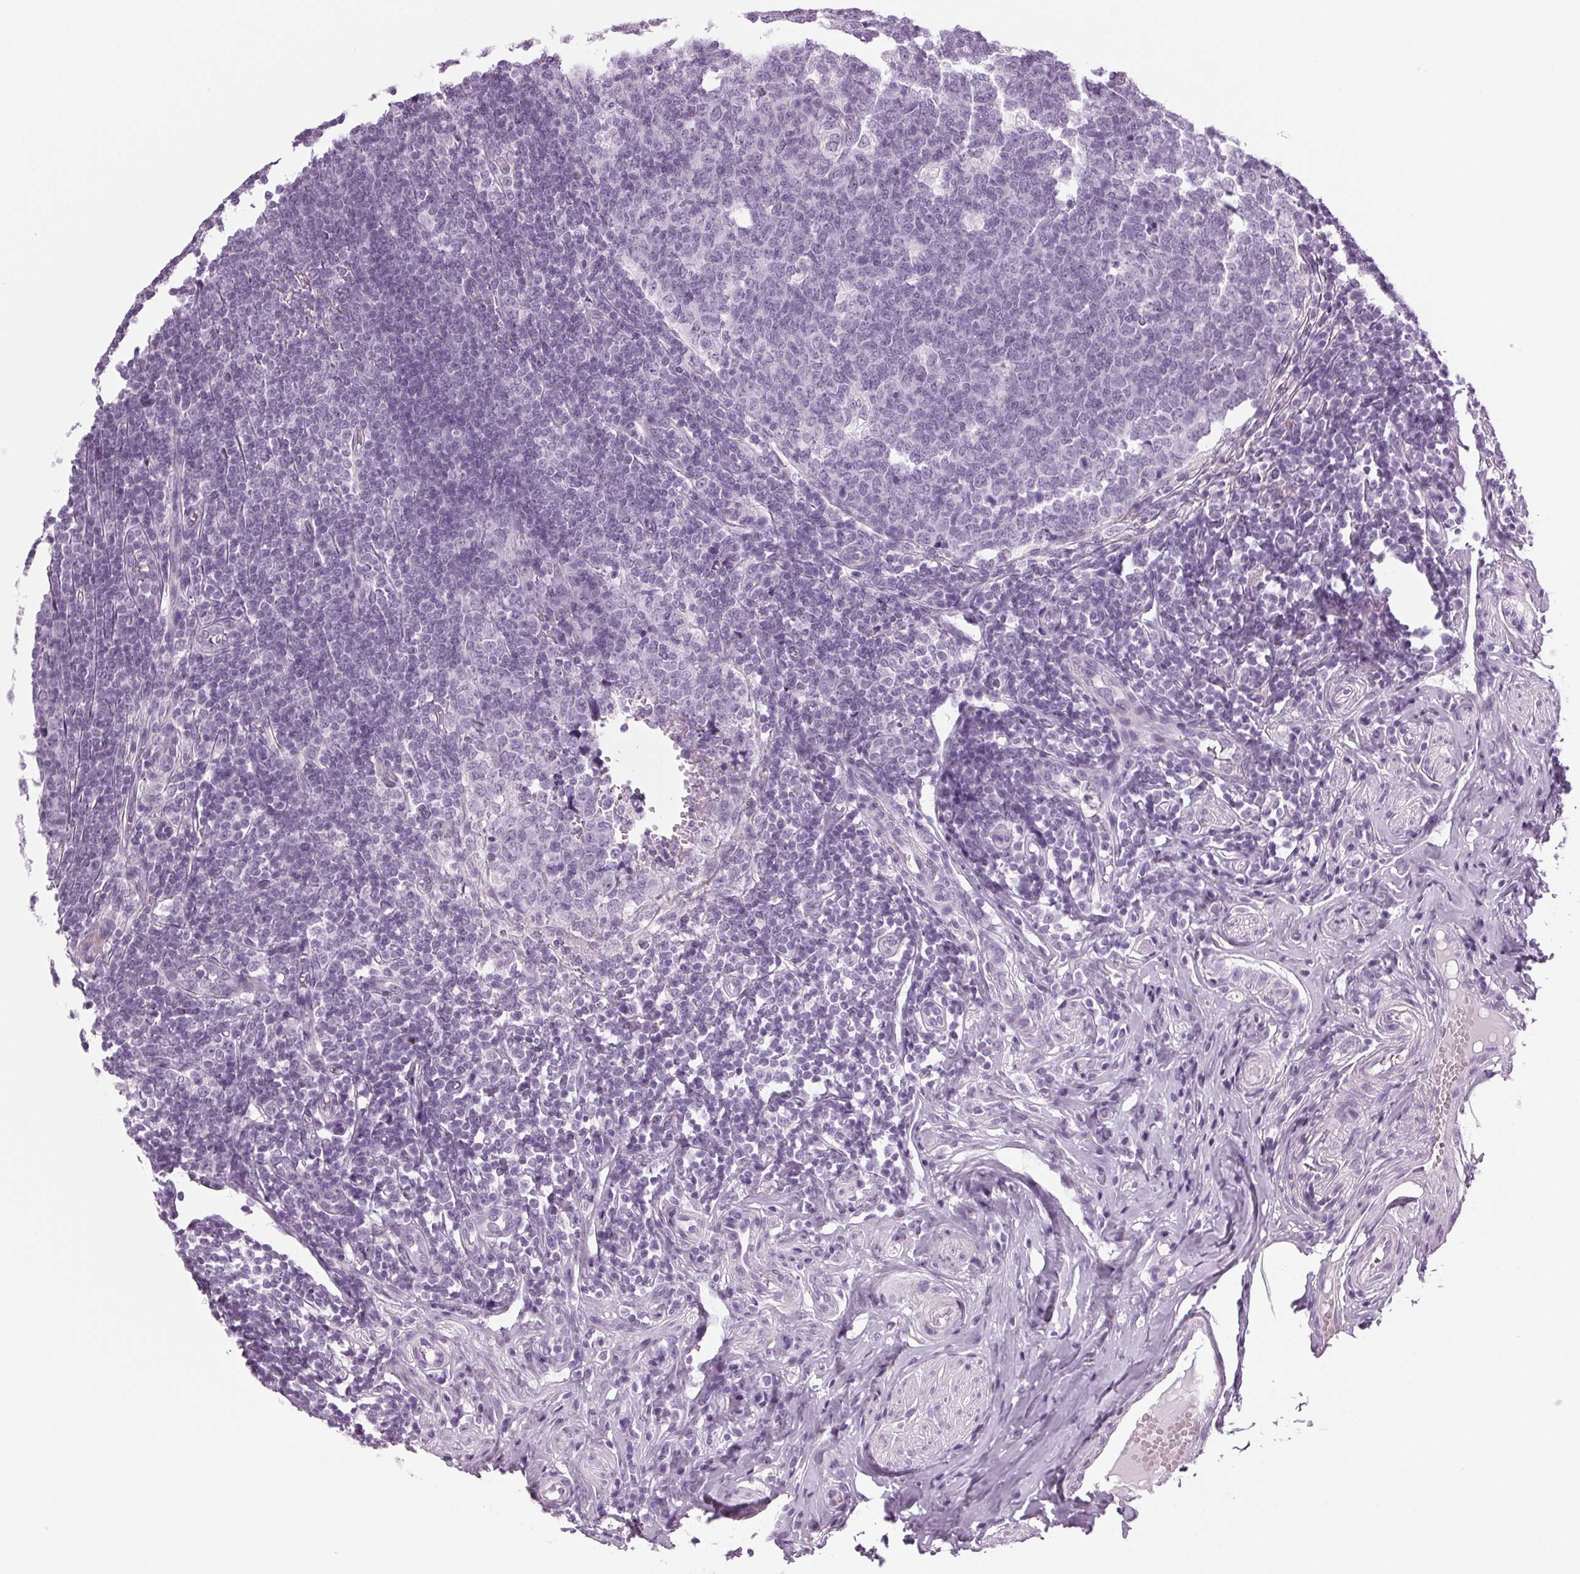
{"staining": {"intensity": "negative", "quantity": "none", "location": "none"}, "tissue": "appendix", "cell_type": "Glandular cells", "image_type": "normal", "snomed": [{"axis": "morphology", "description": "Normal tissue, NOS"}, {"axis": "topography", "description": "Appendix"}], "caption": "This is an immunohistochemistry (IHC) micrograph of benign human appendix. There is no staining in glandular cells.", "gene": "DNAH12", "patient": {"sex": "male", "age": 18}}